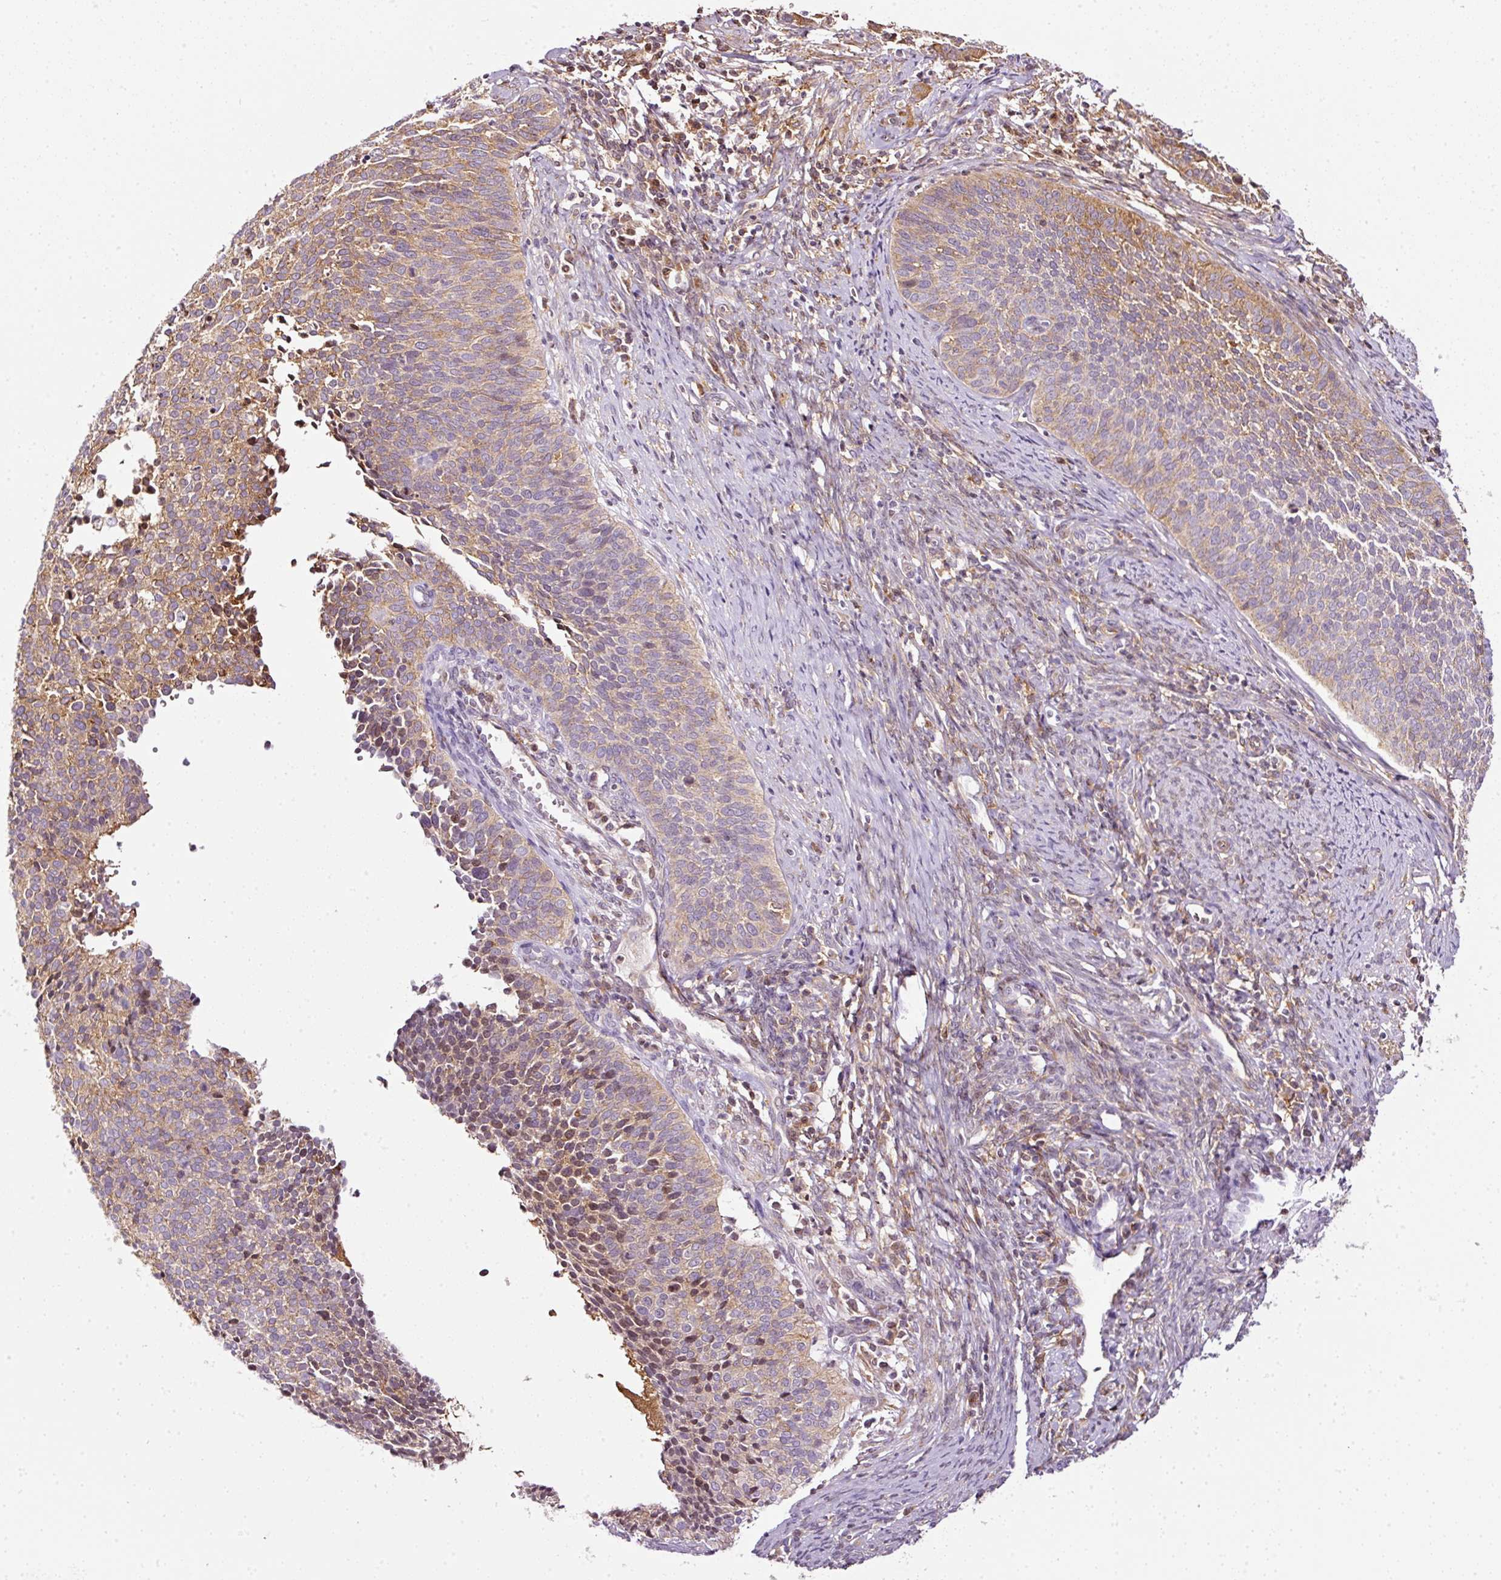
{"staining": {"intensity": "moderate", "quantity": "25%-75%", "location": "cytoplasmic/membranous"}, "tissue": "cervical cancer", "cell_type": "Tumor cells", "image_type": "cancer", "snomed": [{"axis": "morphology", "description": "Squamous cell carcinoma, NOS"}, {"axis": "topography", "description": "Cervix"}], "caption": "This is an image of immunohistochemistry staining of squamous cell carcinoma (cervical), which shows moderate staining in the cytoplasmic/membranous of tumor cells.", "gene": "SCNM1", "patient": {"sex": "female", "age": 34}}